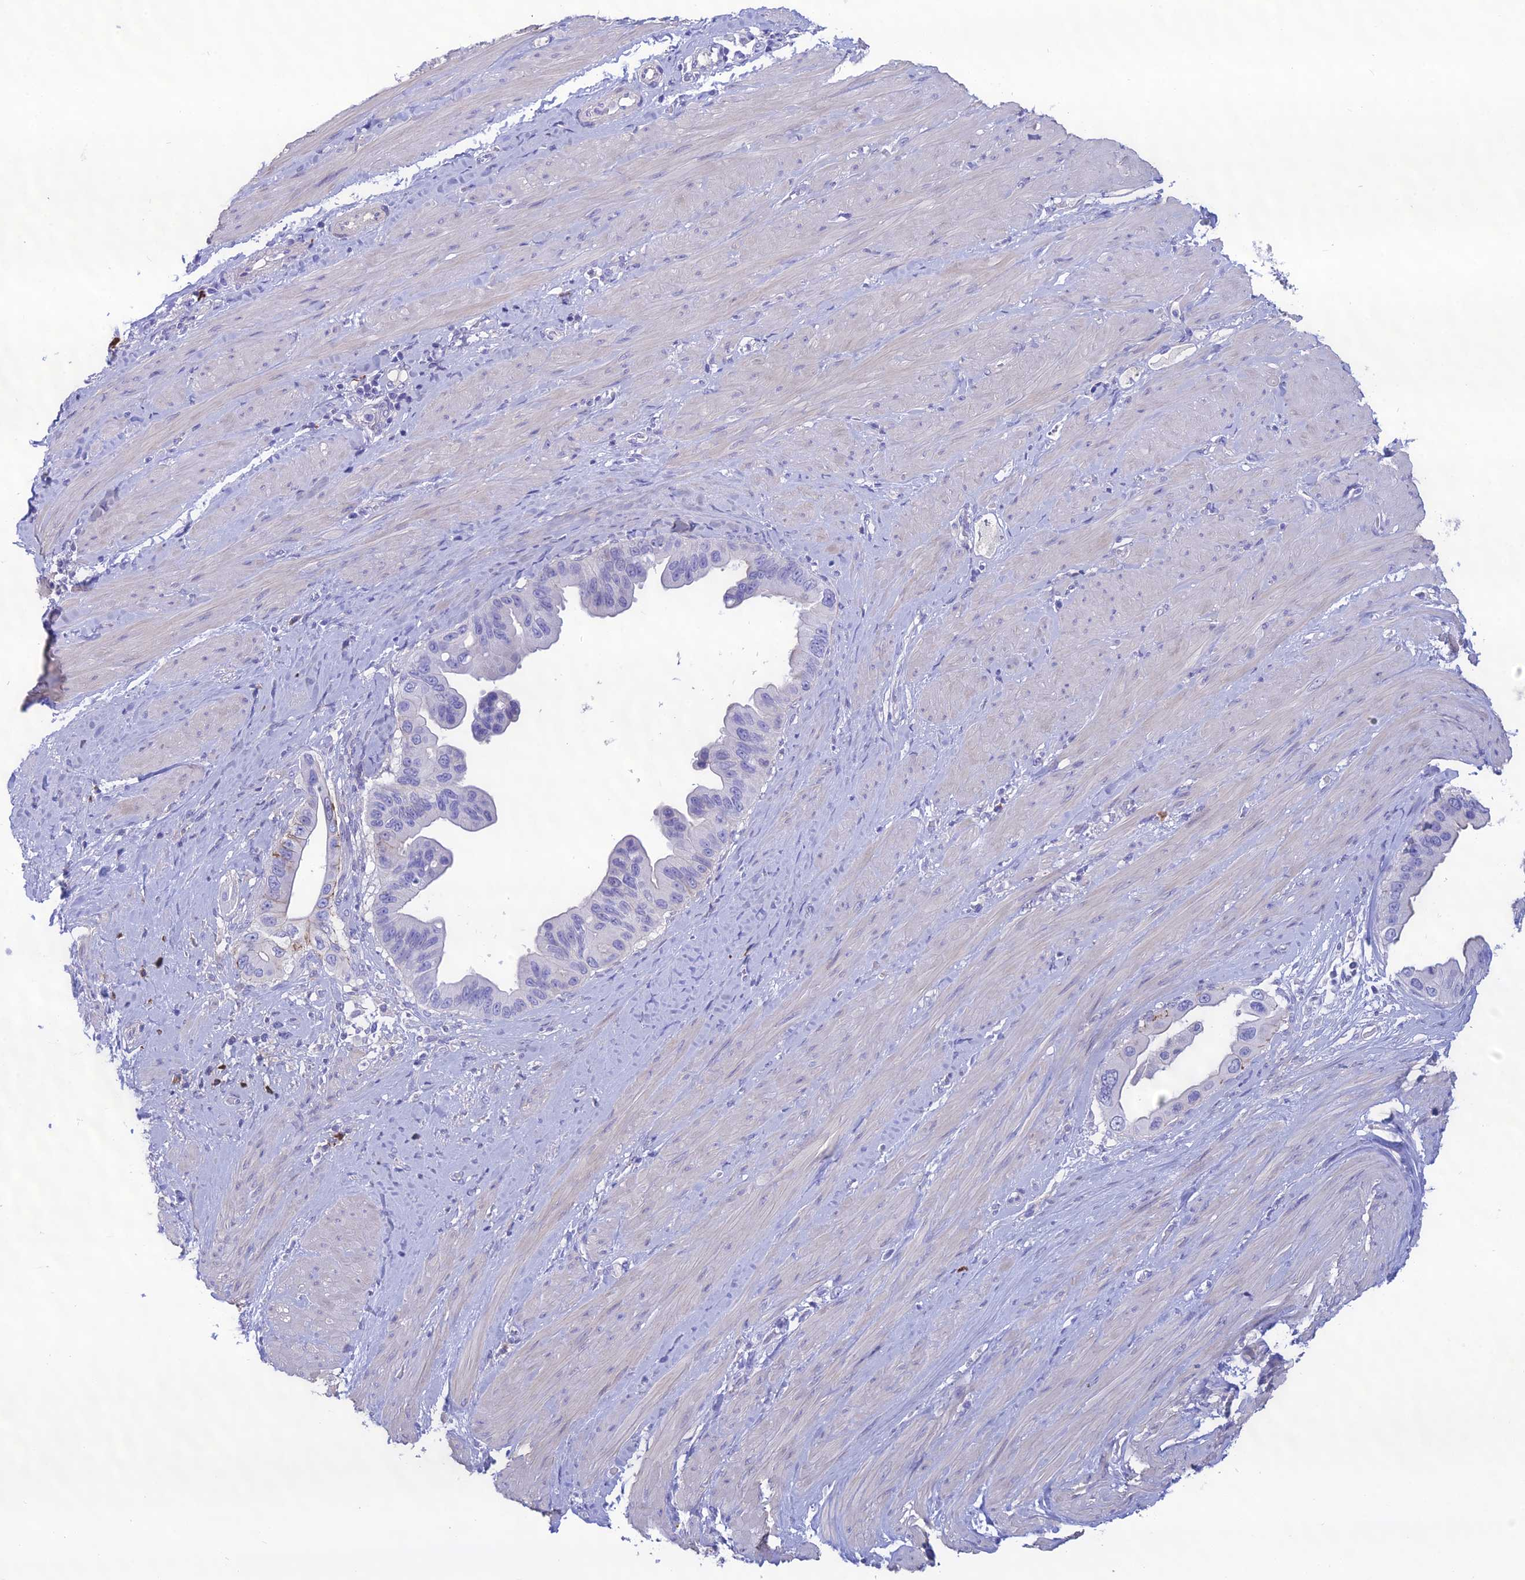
{"staining": {"intensity": "negative", "quantity": "none", "location": "none"}, "tissue": "pancreatic cancer", "cell_type": "Tumor cells", "image_type": "cancer", "snomed": [{"axis": "morphology", "description": "Adenocarcinoma, NOS"}, {"axis": "topography", "description": "Pancreas"}], "caption": "Immunohistochemistry (IHC) of adenocarcinoma (pancreatic) shows no expression in tumor cells.", "gene": "CRB2", "patient": {"sex": "female", "age": 56}}